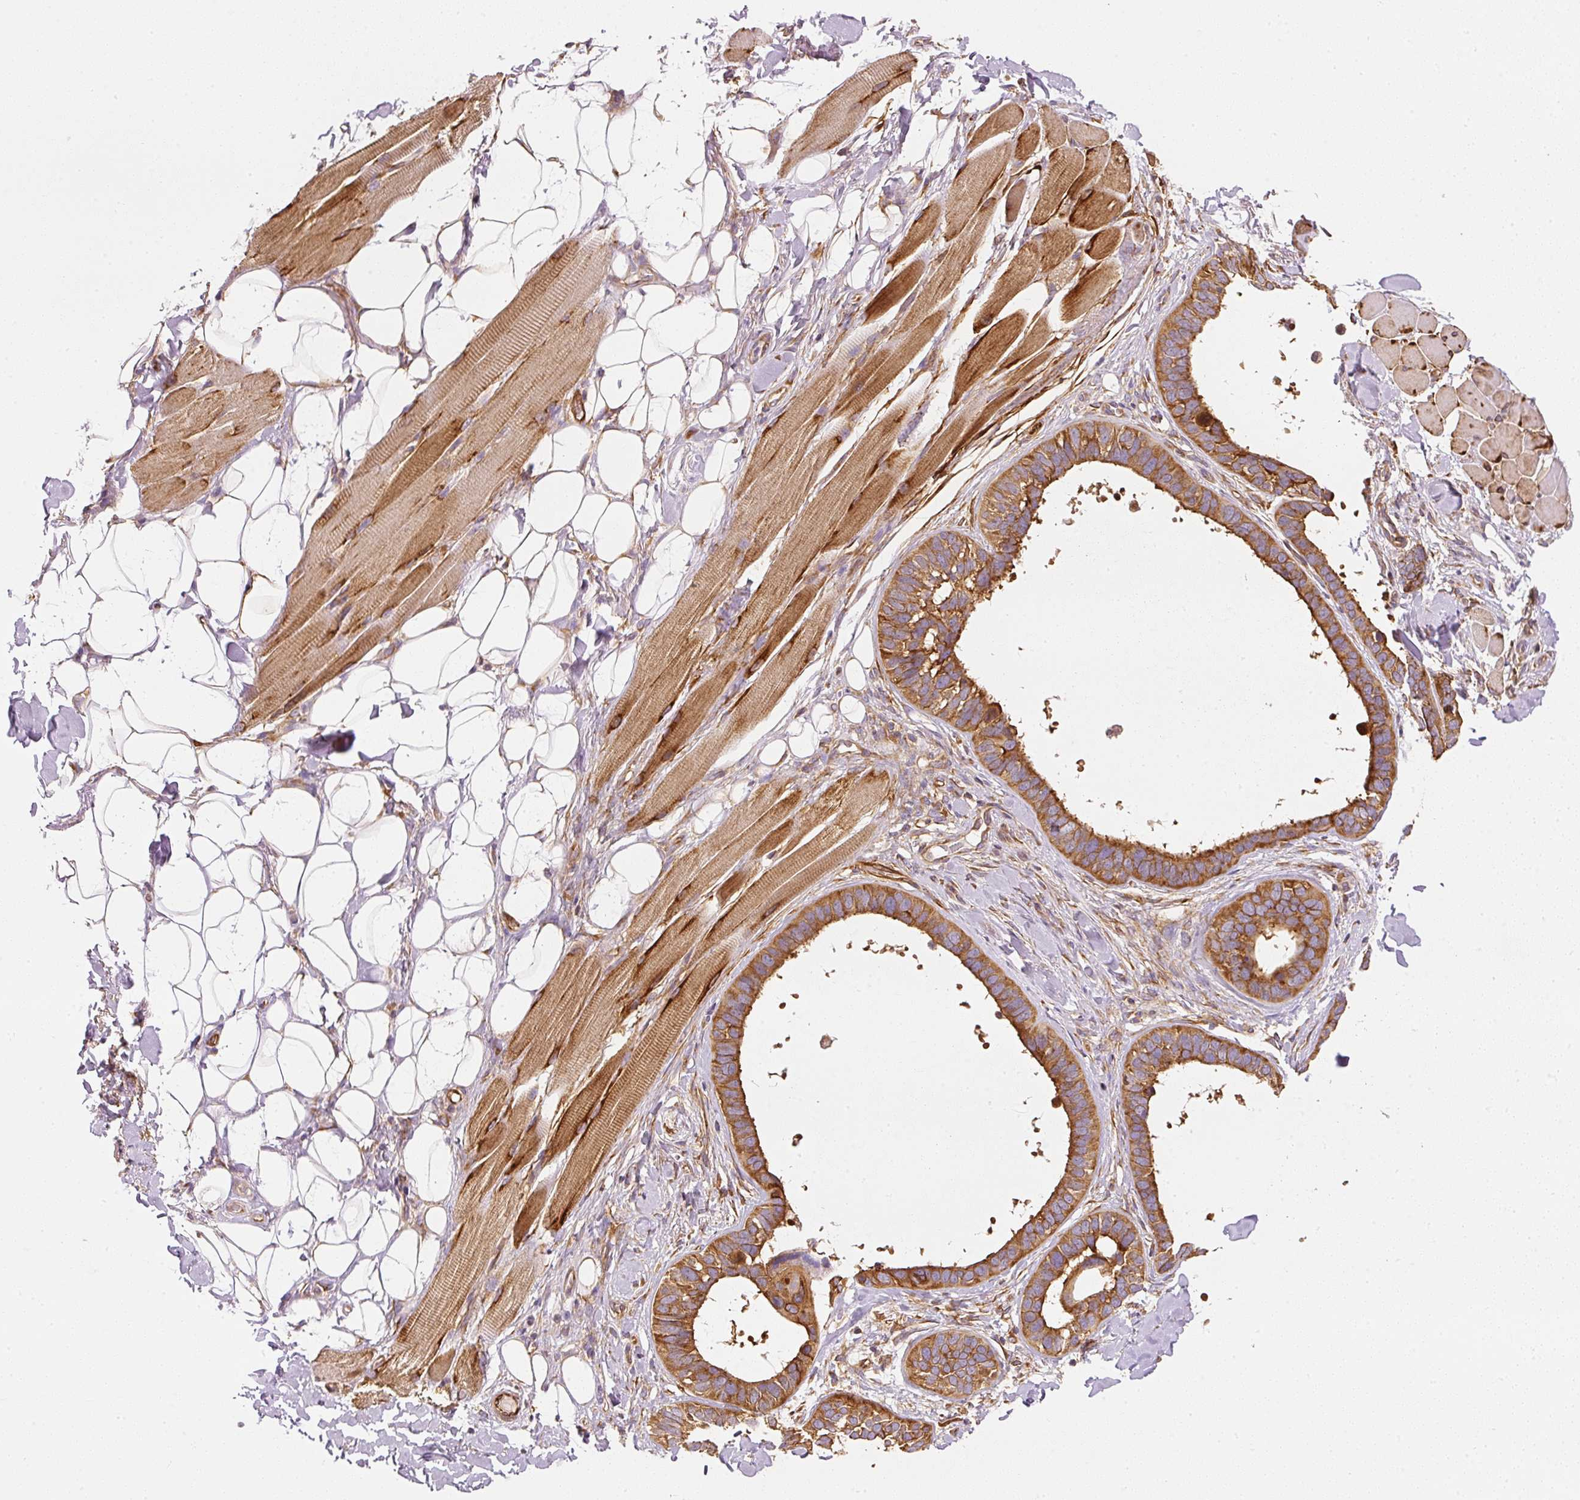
{"staining": {"intensity": "strong", "quantity": ">75%", "location": "cytoplasmic/membranous"}, "tissue": "skin cancer", "cell_type": "Tumor cells", "image_type": "cancer", "snomed": [{"axis": "morphology", "description": "Basal cell carcinoma"}, {"axis": "topography", "description": "Skin"}], "caption": "Immunohistochemical staining of human basal cell carcinoma (skin) reveals high levels of strong cytoplasmic/membranous protein expression in approximately >75% of tumor cells. Nuclei are stained in blue.", "gene": "RNF167", "patient": {"sex": "male", "age": 62}}